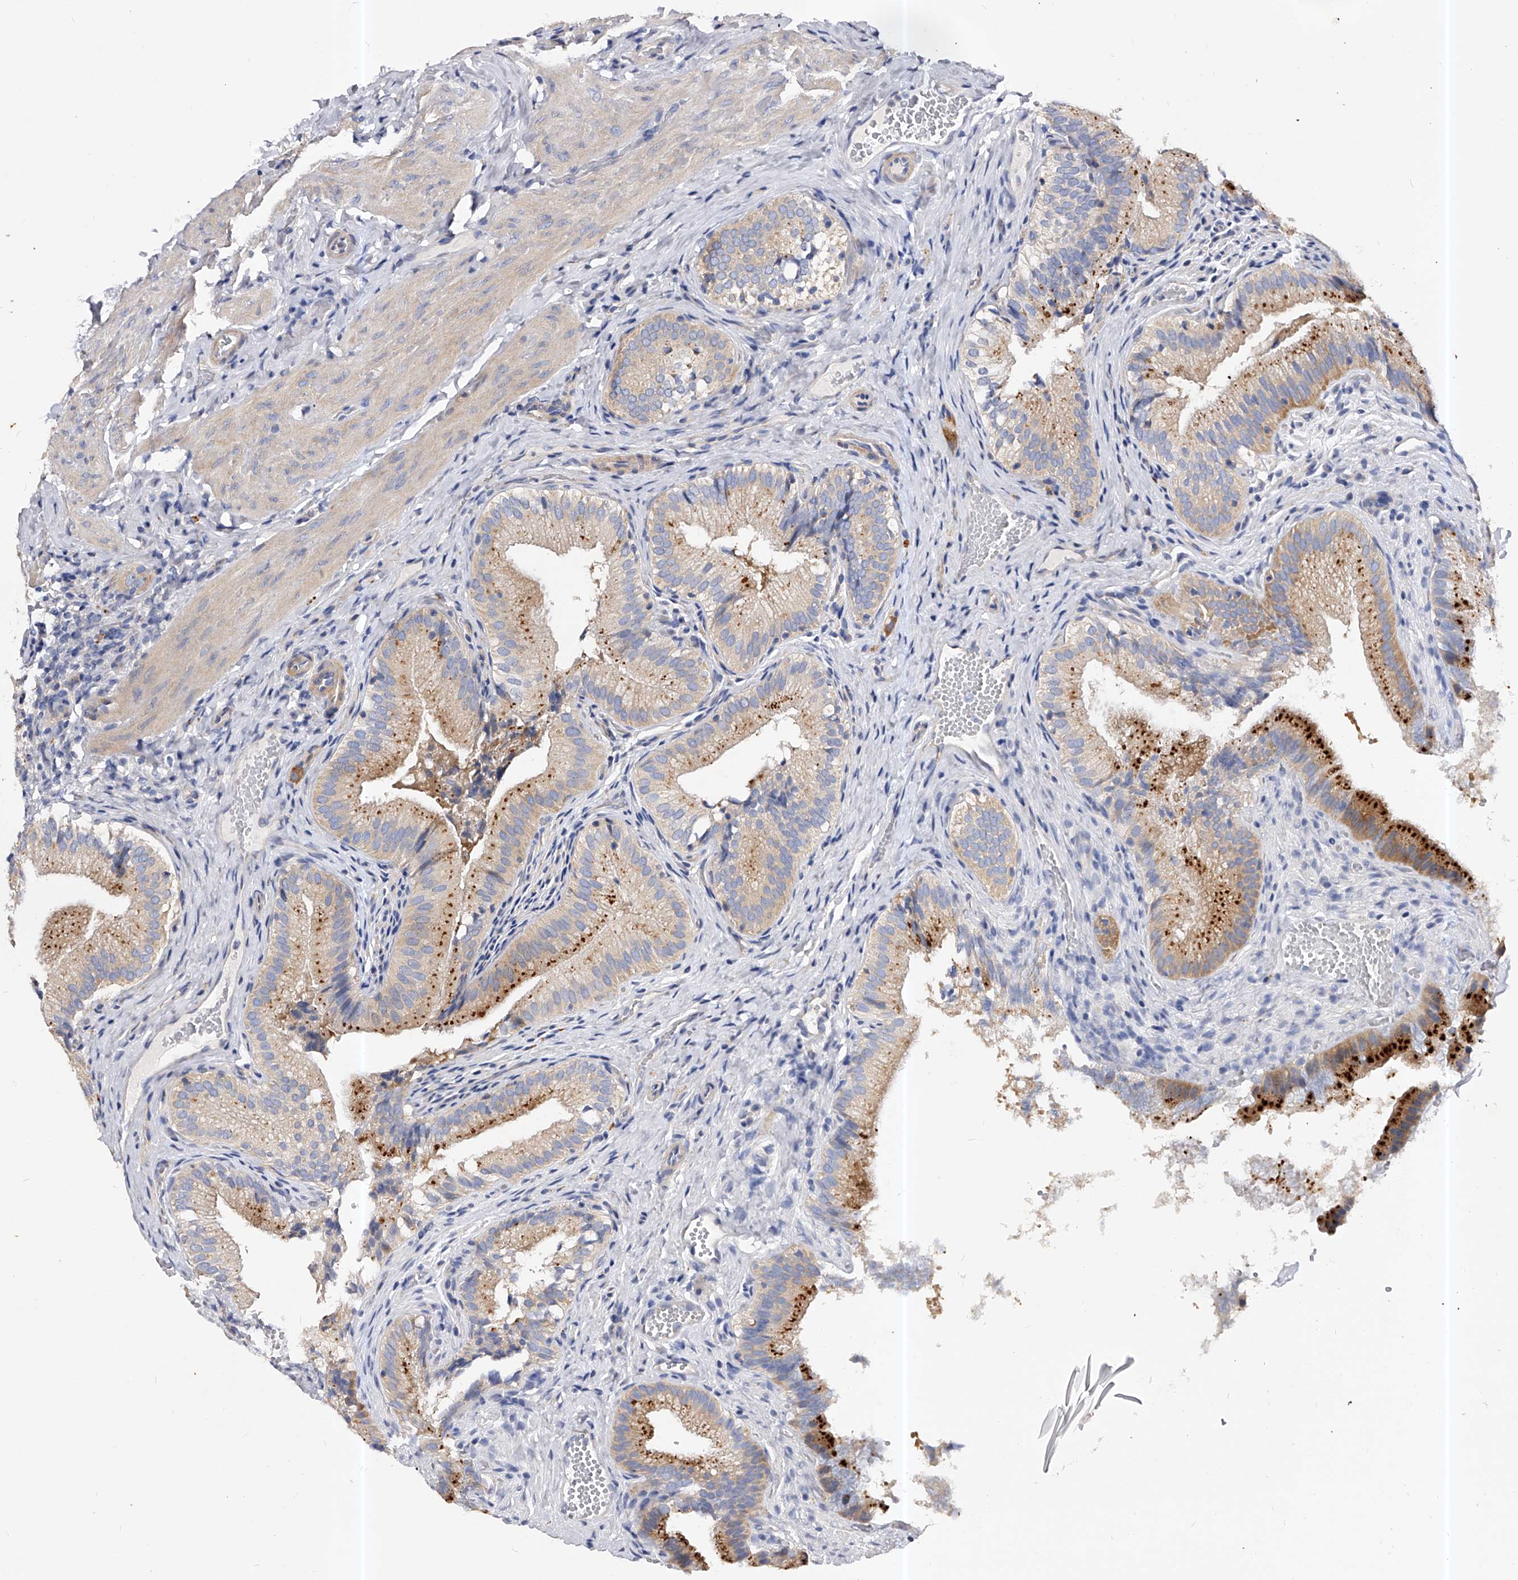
{"staining": {"intensity": "strong", "quantity": "25%-75%", "location": "cytoplasmic/membranous"}, "tissue": "gallbladder", "cell_type": "Glandular cells", "image_type": "normal", "snomed": [{"axis": "morphology", "description": "Normal tissue, NOS"}, {"axis": "topography", "description": "Gallbladder"}], "caption": "This micrograph shows immunohistochemistry staining of benign gallbladder, with high strong cytoplasmic/membranous expression in approximately 25%-75% of glandular cells.", "gene": "PPP5C", "patient": {"sex": "female", "age": 30}}